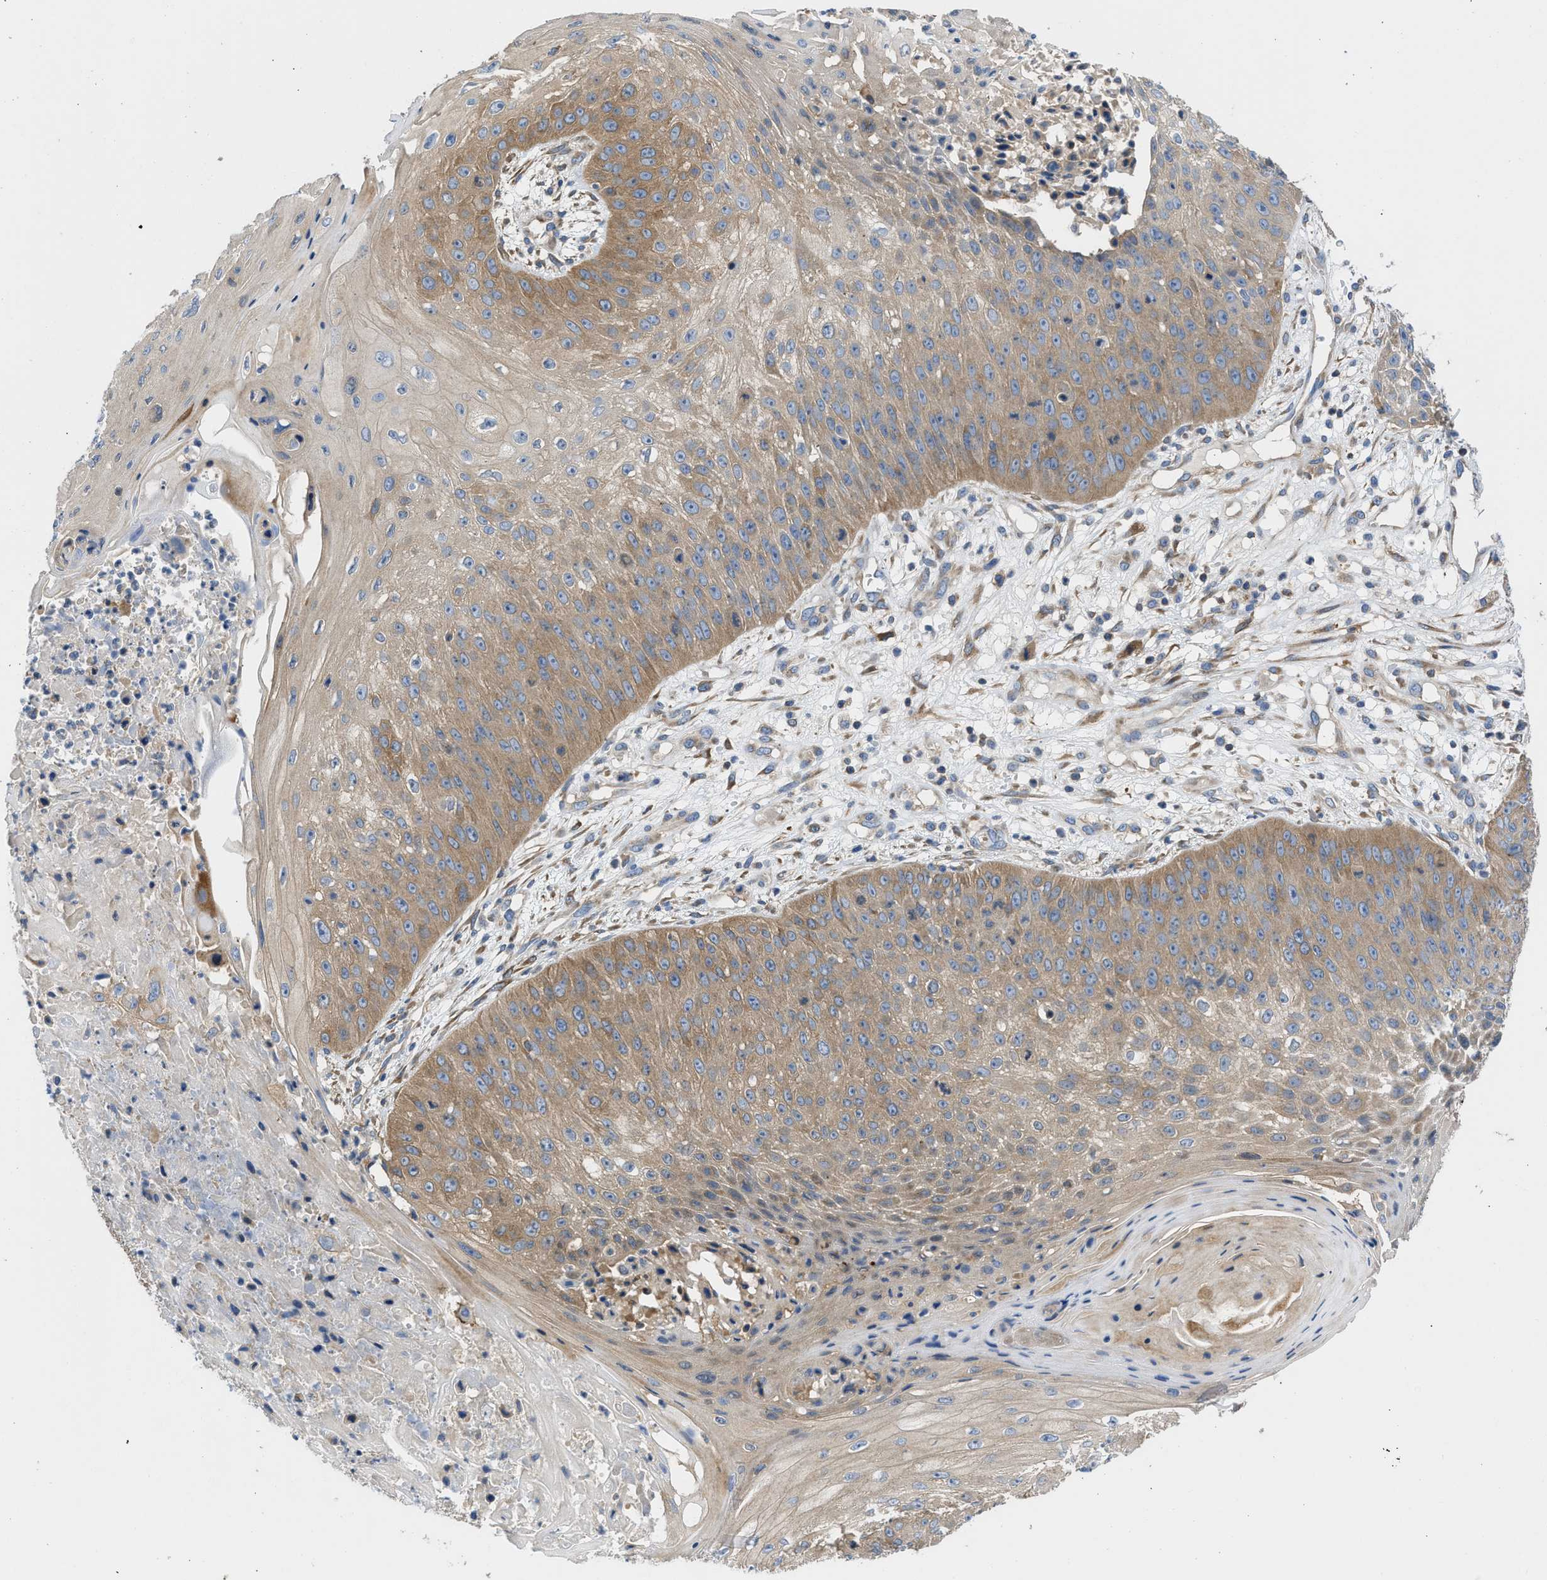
{"staining": {"intensity": "moderate", "quantity": "25%-75%", "location": "cytoplasmic/membranous"}, "tissue": "skin cancer", "cell_type": "Tumor cells", "image_type": "cancer", "snomed": [{"axis": "morphology", "description": "Squamous cell carcinoma, NOS"}, {"axis": "topography", "description": "Skin"}], "caption": "High-magnification brightfield microscopy of skin cancer stained with DAB (3,3'-diaminobenzidine) (brown) and counterstained with hematoxylin (blue). tumor cells exhibit moderate cytoplasmic/membranous staining is present in about25%-75% of cells. The protein is shown in brown color, while the nuclei are stained blue.", "gene": "CHKB", "patient": {"sex": "female", "age": 80}}